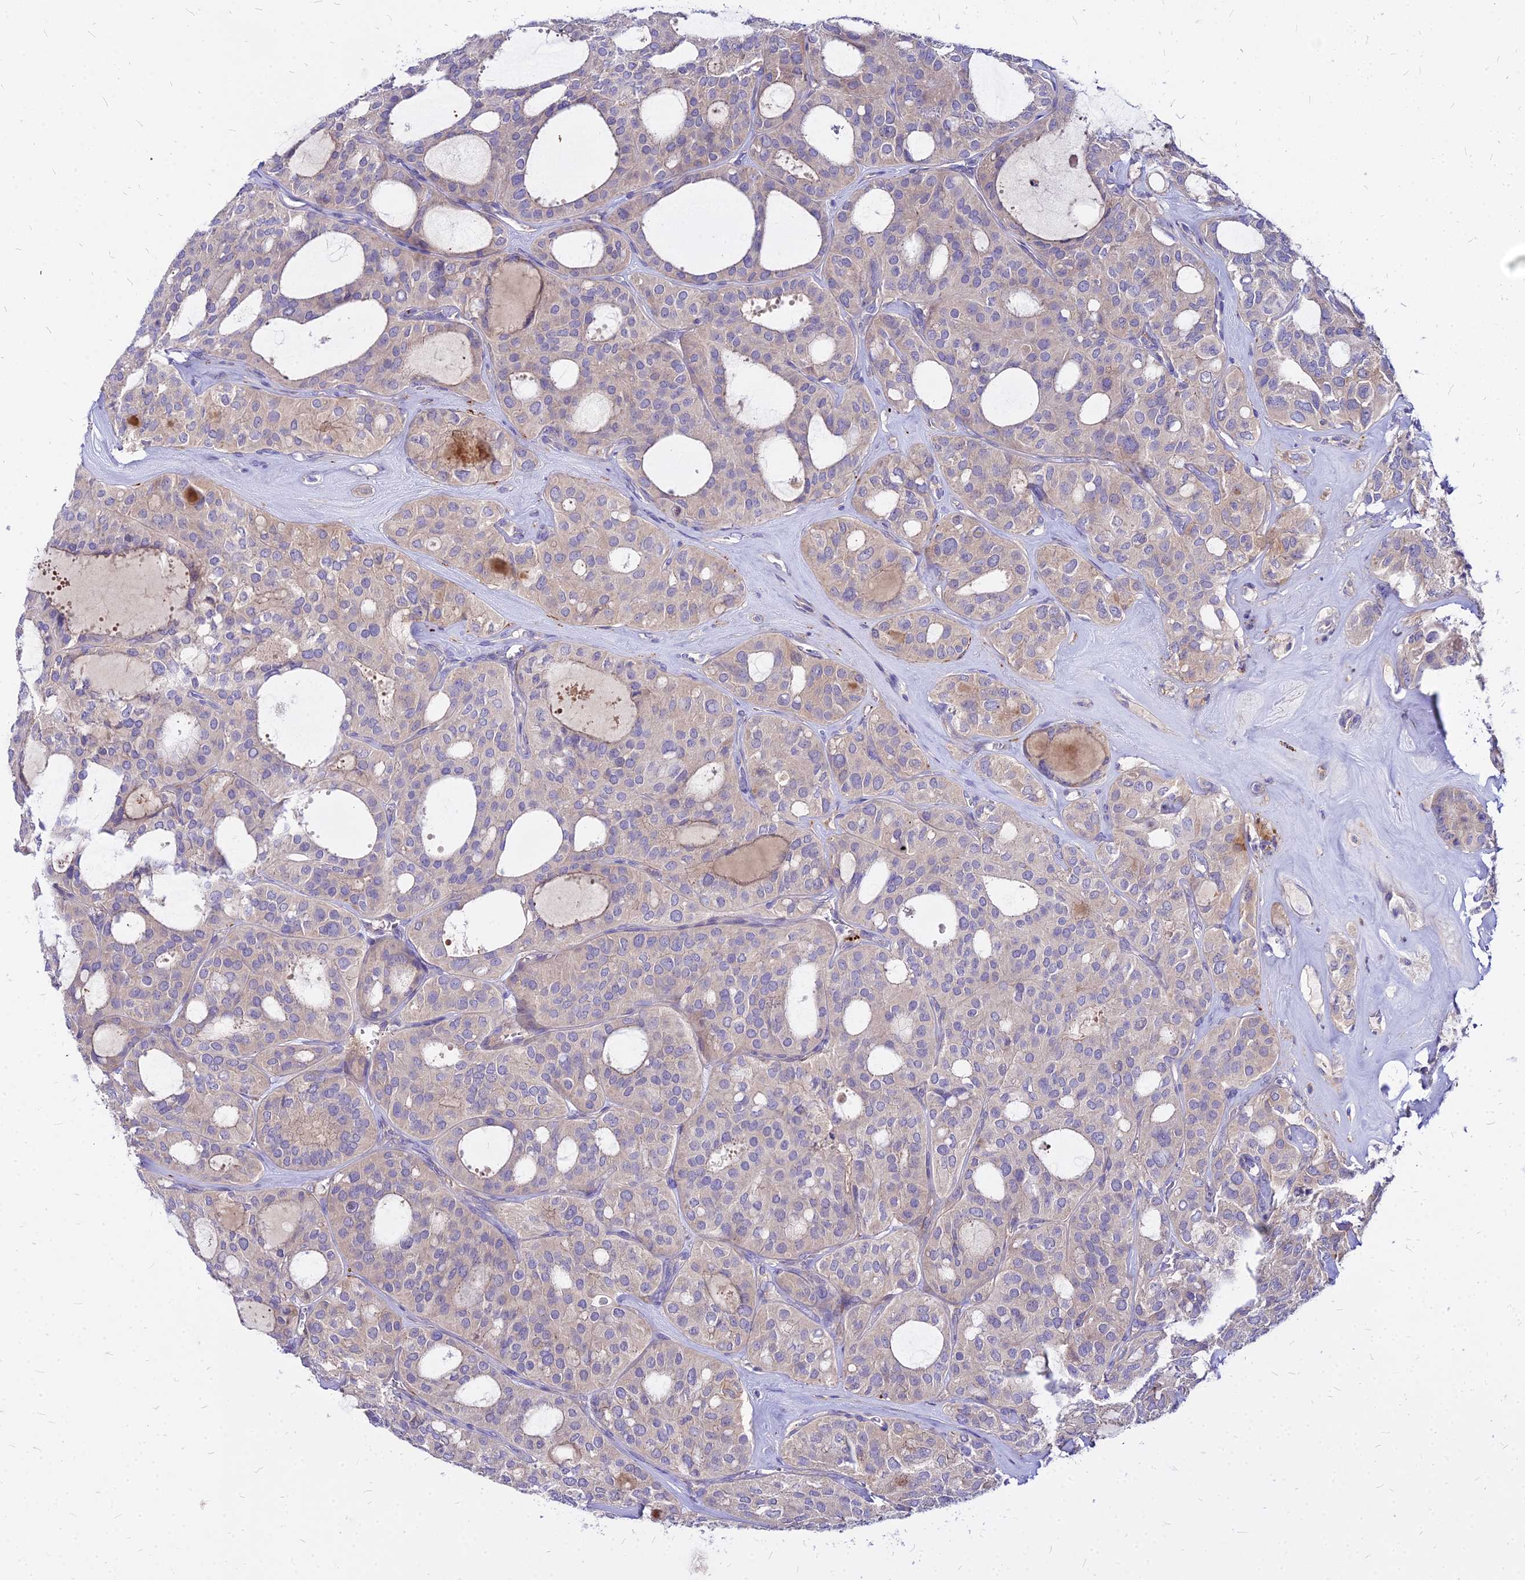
{"staining": {"intensity": "negative", "quantity": "none", "location": "none"}, "tissue": "thyroid cancer", "cell_type": "Tumor cells", "image_type": "cancer", "snomed": [{"axis": "morphology", "description": "Follicular adenoma carcinoma, NOS"}, {"axis": "topography", "description": "Thyroid gland"}], "caption": "This is a photomicrograph of IHC staining of thyroid cancer (follicular adenoma carcinoma), which shows no expression in tumor cells. Brightfield microscopy of immunohistochemistry stained with DAB (3,3'-diaminobenzidine) (brown) and hematoxylin (blue), captured at high magnification.", "gene": "COMMD10", "patient": {"sex": "male", "age": 75}}